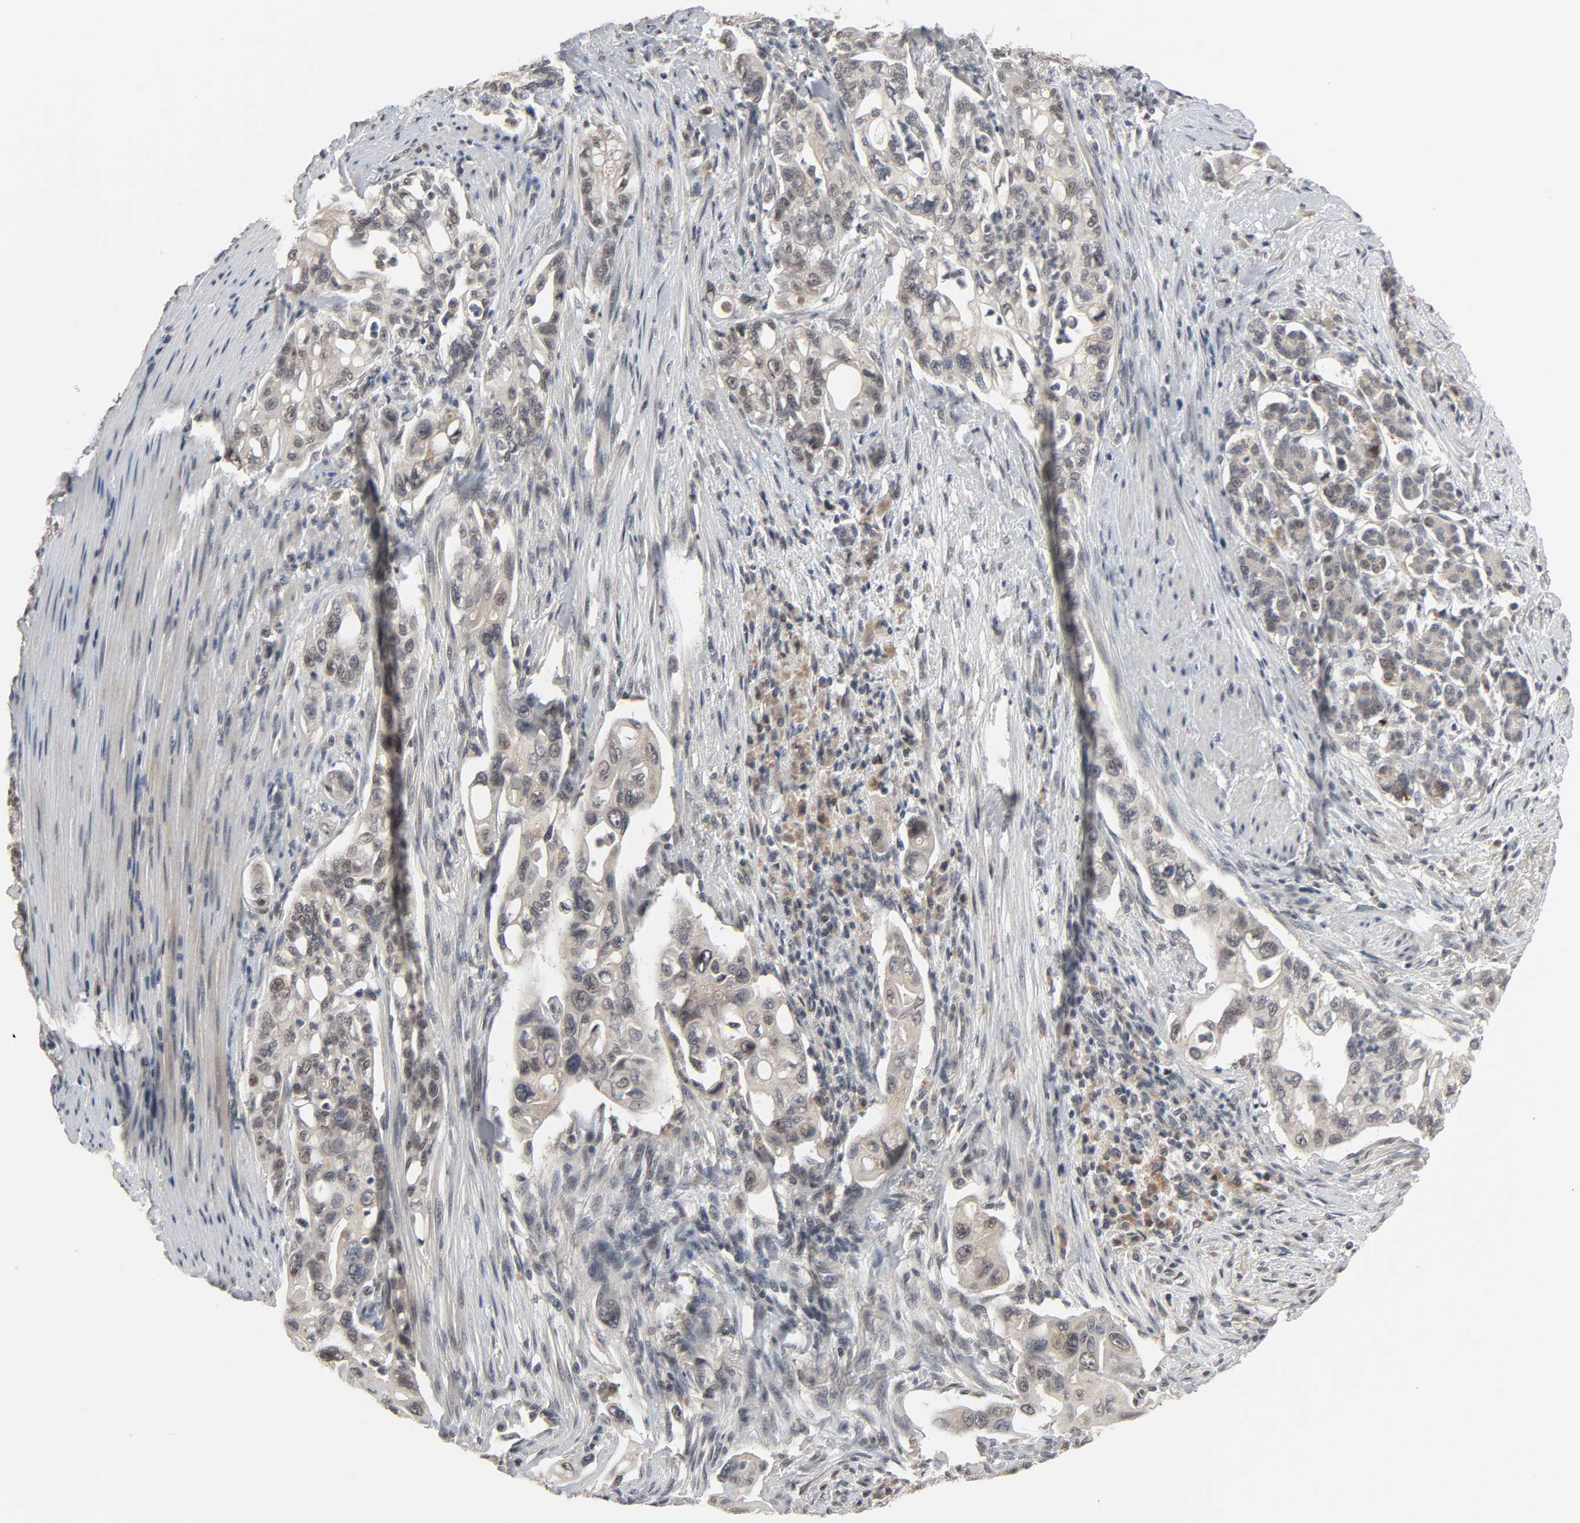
{"staining": {"intensity": "weak", "quantity": "25%-75%", "location": "cytoplasmic/membranous"}, "tissue": "pancreatic cancer", "cell_type": "Tumor cells", "image_type": "cancer", "snomed": [{"axis": "morphology", "description": "Normal tissue, NOS"}, {"axis": "topography", "description": "Pancreas"}], "caption": "Immunohistochemical staining of pancreatic cancer demonstrates low levels of weak cytoplasmic/membranous protein staining in approximately 25%-75% of tumor cells.", "gene": "MT3", "patient": {"sex": "male", "age": 42}}